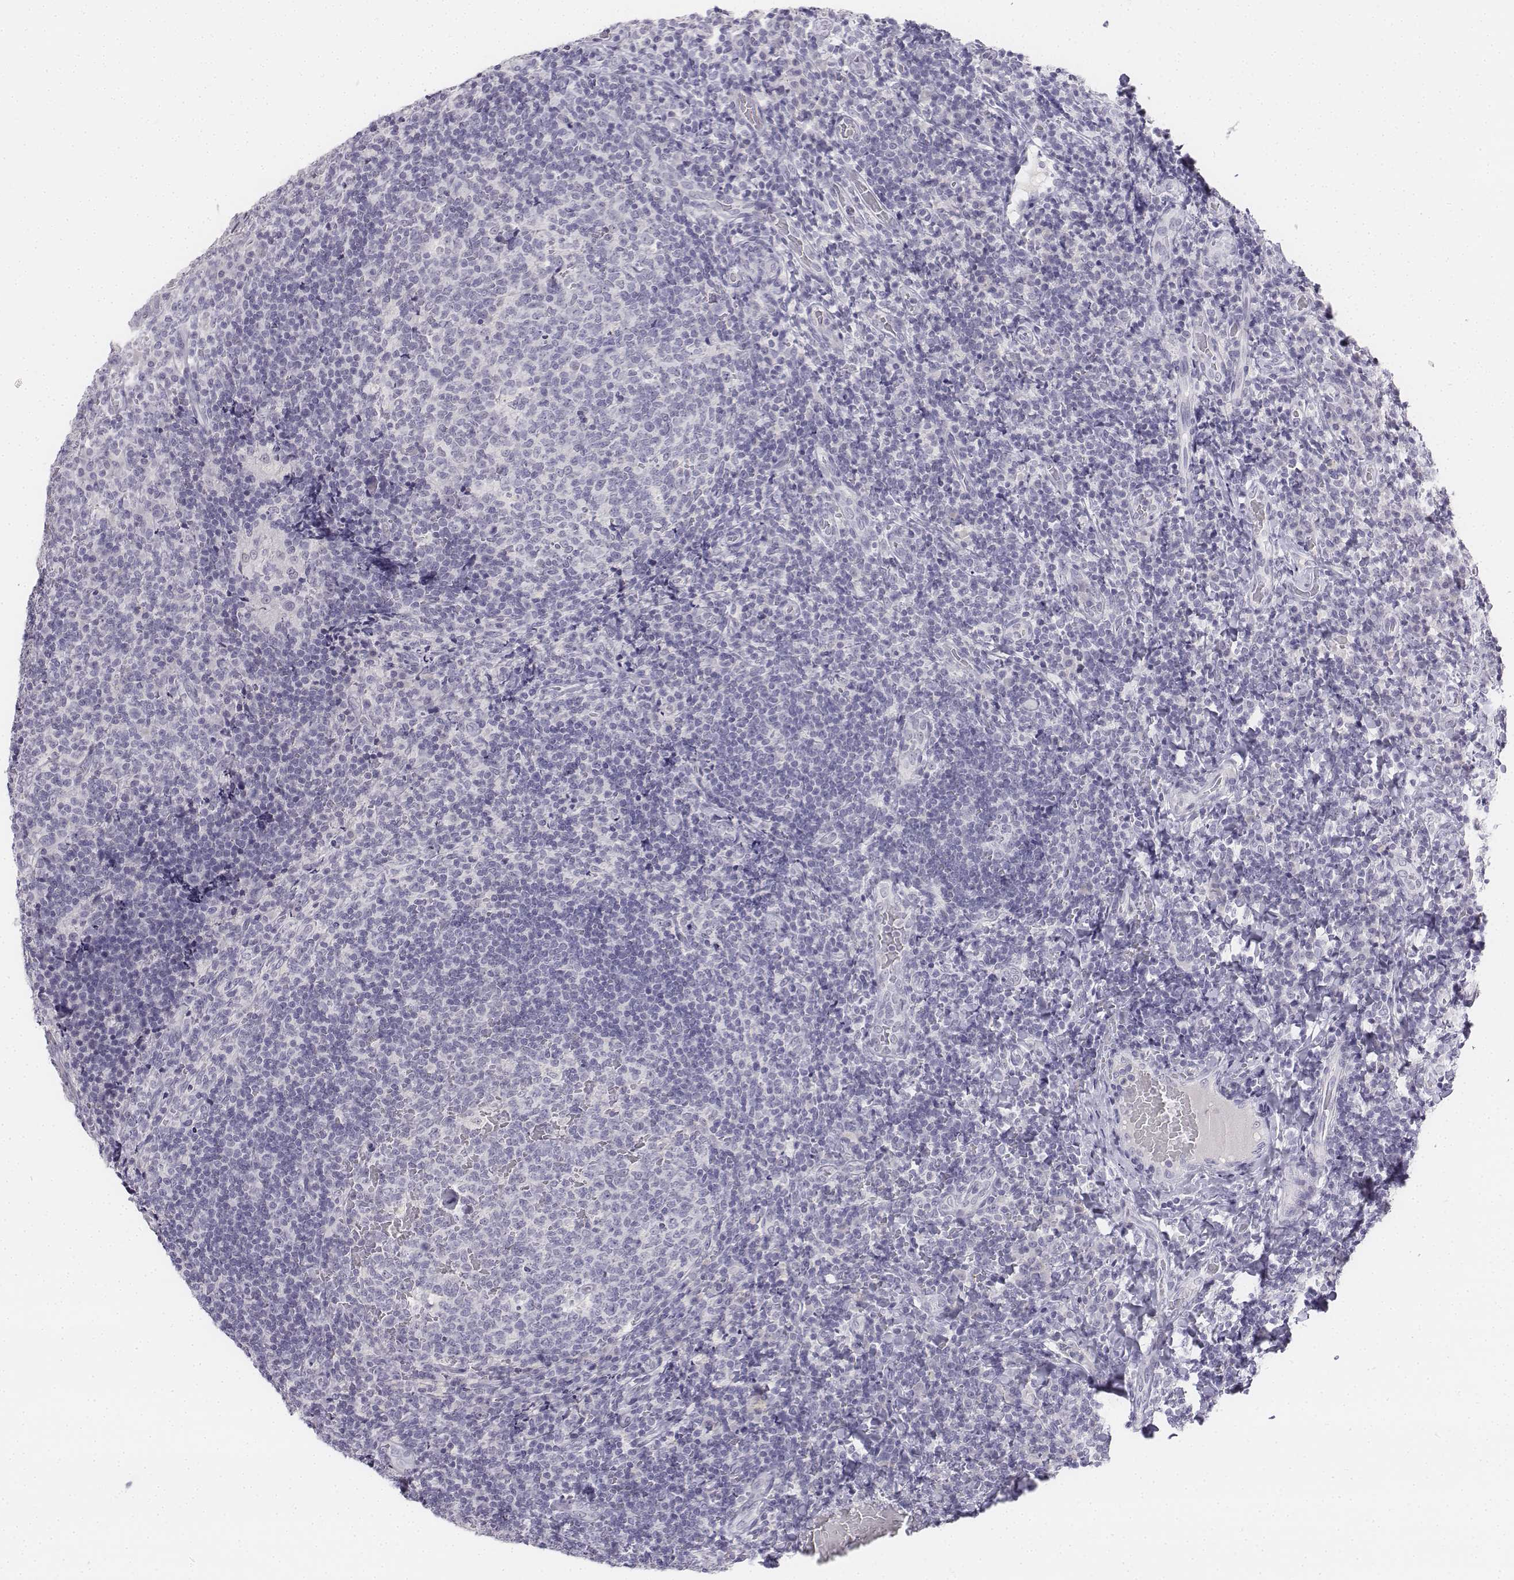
{"staining": {"intensity": "negative", "quantity": "none", "location": "none"}, "tissue": "tonsil", "cell_type": "Germinal center cells", "image_type": "normal", "snomed": [{"axis": "morphology", "description": "Normal tissue, NOS"}, {"axis": "topography", "description": "Tonsil"}], "caption": "DAB (3,3'-diaminobenzidine) immunohistochemical staining of unremarkable tonsil displays no significant staining in germinal center cells.", "gene": "UCN2", "patient": {"sex": "male", "age": 17}}